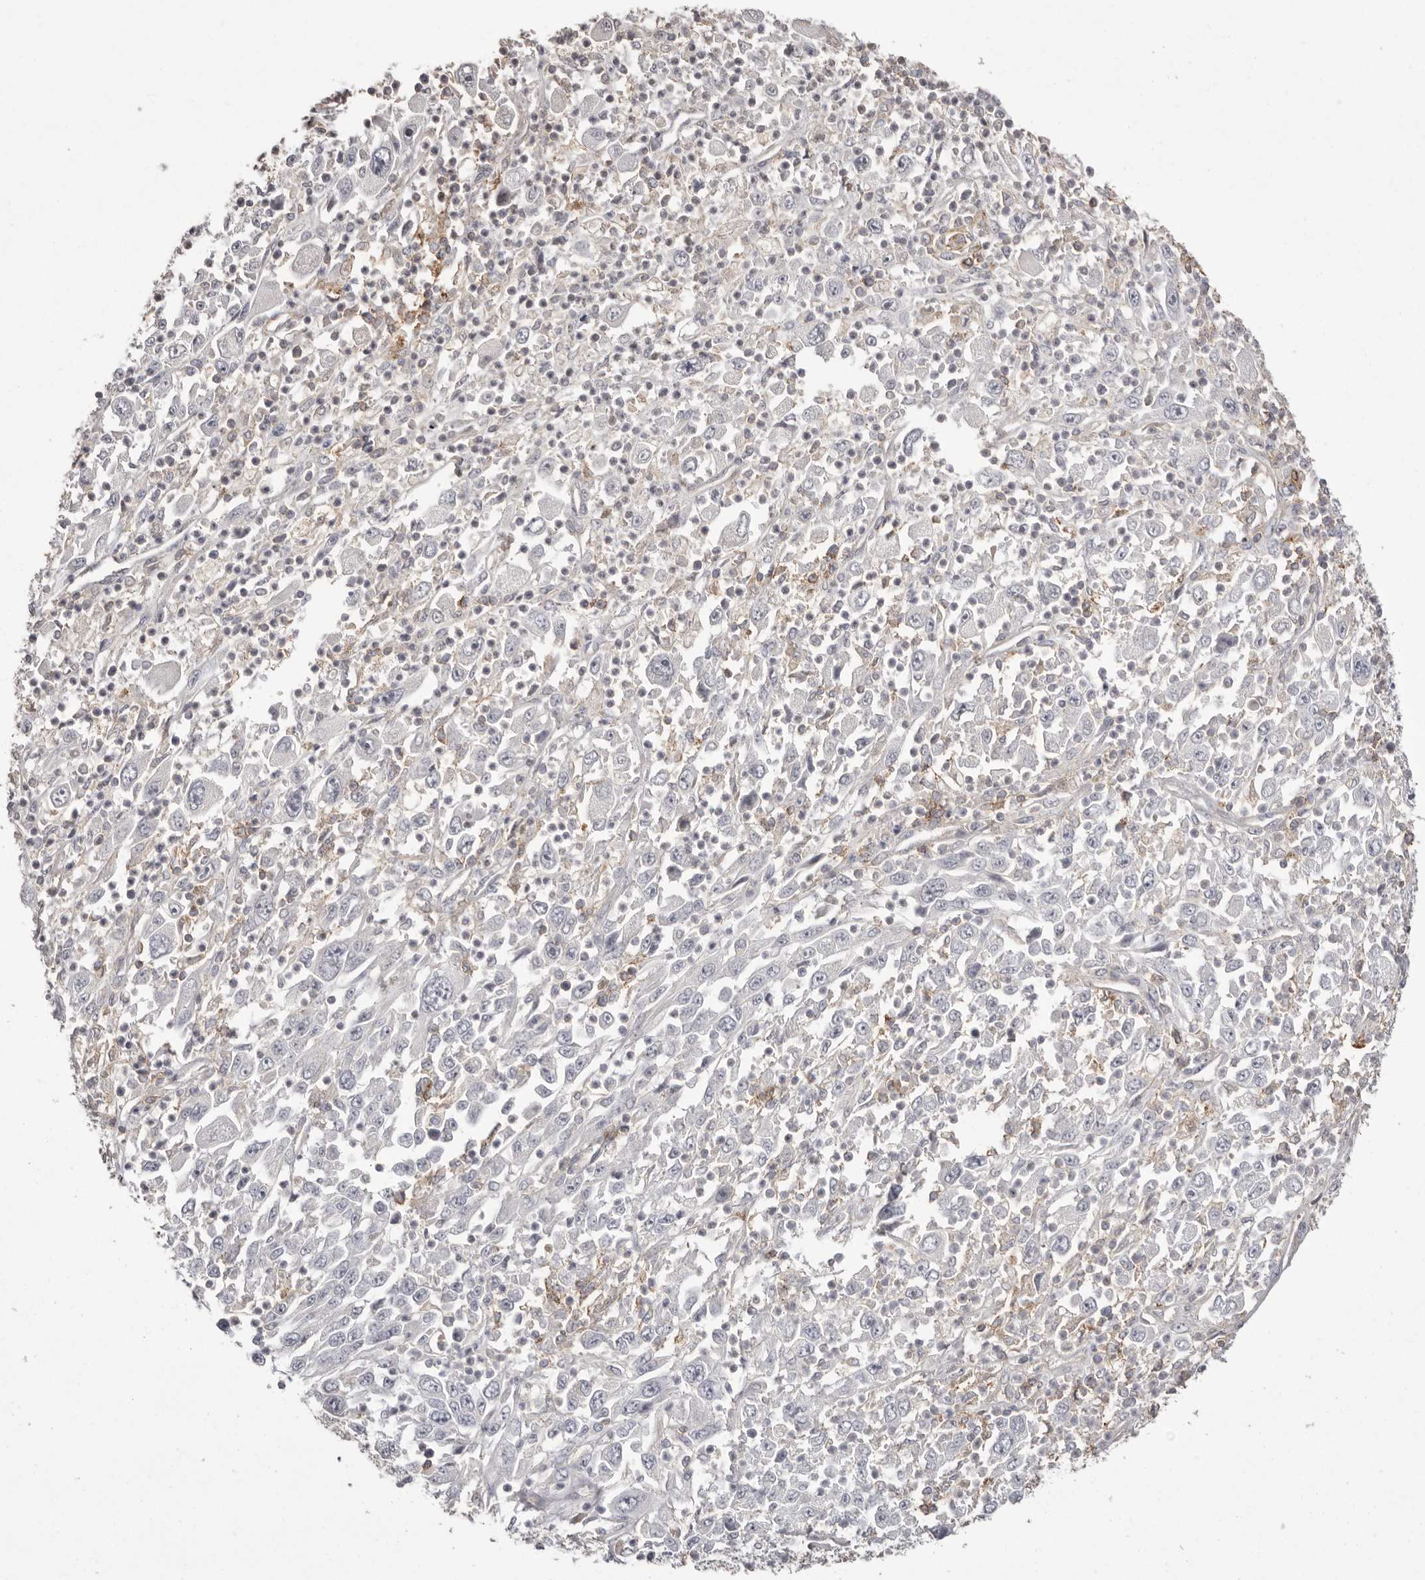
{"staining": {"intensity": "negative", "quantity": "none", "location": "none"}, "tissue": "melanoma", "cell_type": "Tumor cells", "image_type": "cancer", "snomed": [{"axis": "morphology", "description": "Malignant melanoma, Metastatic site"}, {"axis": "topography", "description": "Skin"}], "caption": "A high-resolution micrograph shows immunohistochemistry (IHC) staining of melanoma, which shows no significant positivity in tumor cells.", "gene": "MMACHC", "patient": {"sex": "female", "age": 56}}